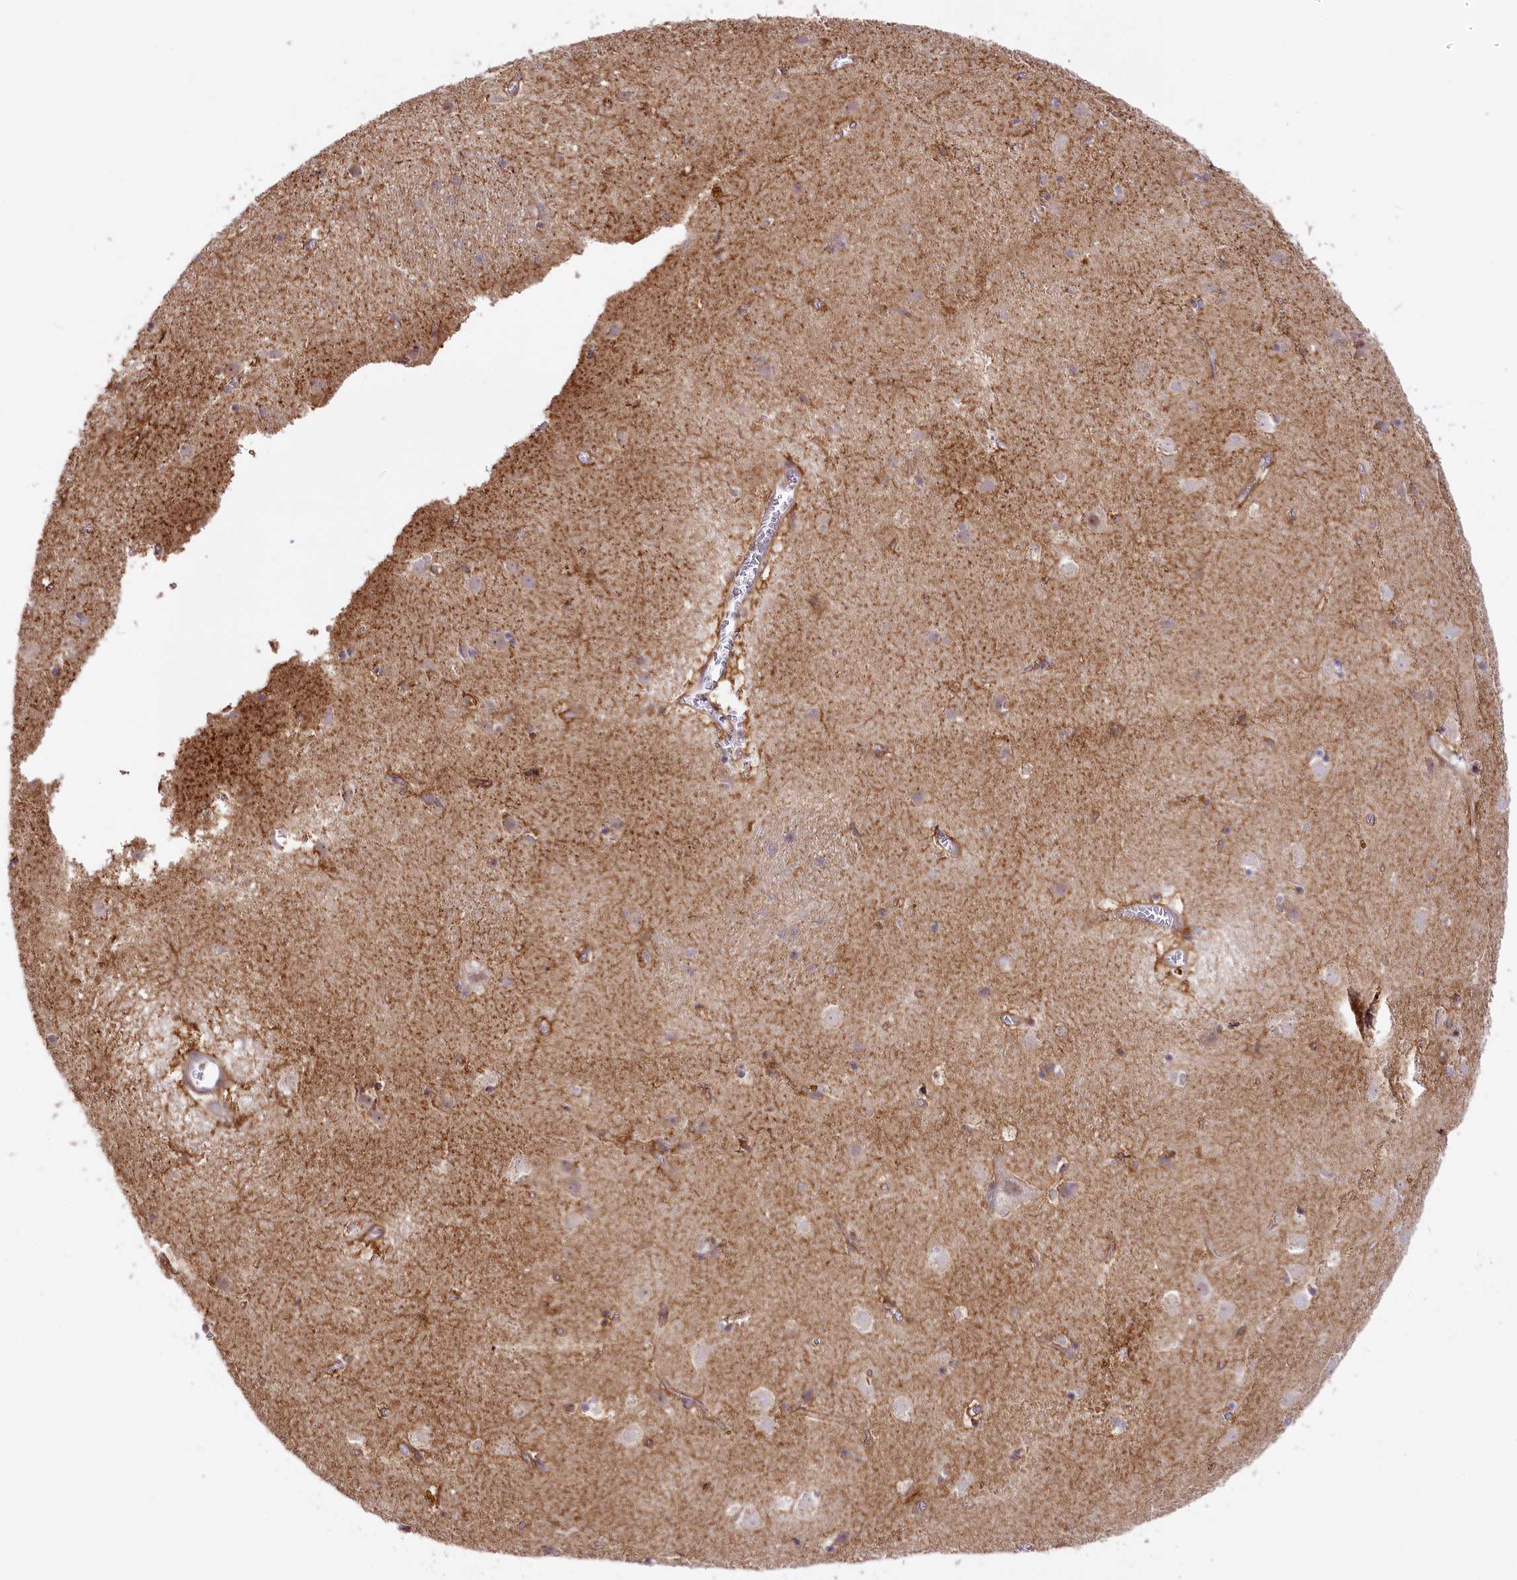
{"staining": {"intensity": "negative", "quantity": "none", "location": "none"}, "tissue": "caudate", "cell_type": "Glial cells", "image_type": "normal", "snomed": [{"axis": "morphology", "description": "Normal tissue, NOS"}, {"axis": "topography", "description": "Lateral ventricle wall"}], "caption": "Immunohistochemistry (IHC) image of benign caudate: human caudate stained with DAB reveals no significant protein expression in glial cells. (Immunohistochemistry, brightfield microscopy, high magnification).", "gene": "ZNF226", "patient": {"sex": "male", "age": 70}}